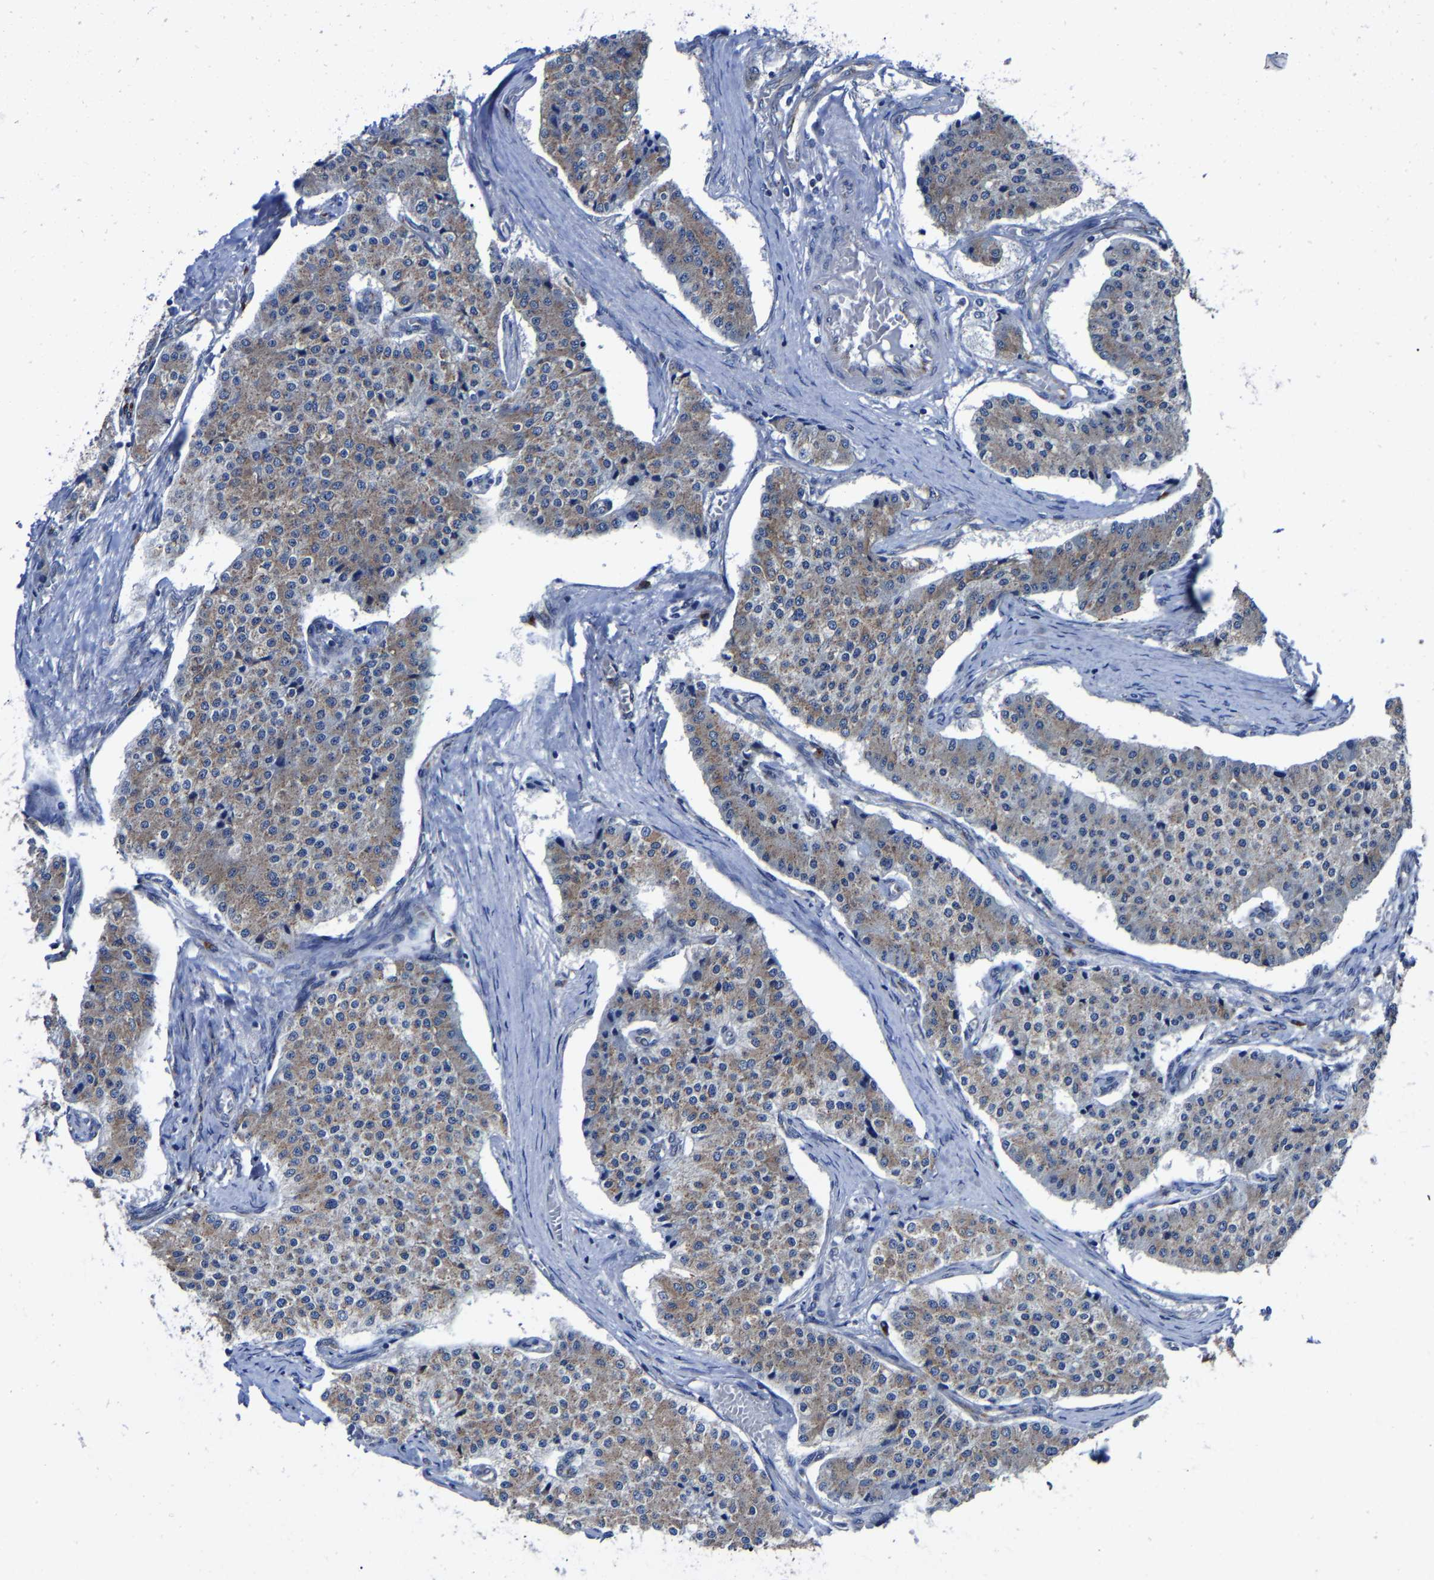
{"staining": {"intensity": "moderate", "quantity": ">75%", "location": "cytoplasmic/membranous"}, "tissue": "carcinoid", "cell_type": "Tumor cells", "image_type": "cancer", "snomed": [{"axis": "morphology", "description": "Carcinoid, malignant, NOS"}, {"axis": "topography", "description": "Colon"}], "caption": "A medium amount of moderate cytoplasmic/membranous staining is seen in approximately >75% of tumor cells in malignant carcinoid tissue. (DAB IHC with brightfield microscopy, high magnification).", "gene": "EBAG9", "patient": {"sex": "female", "age": 52}}